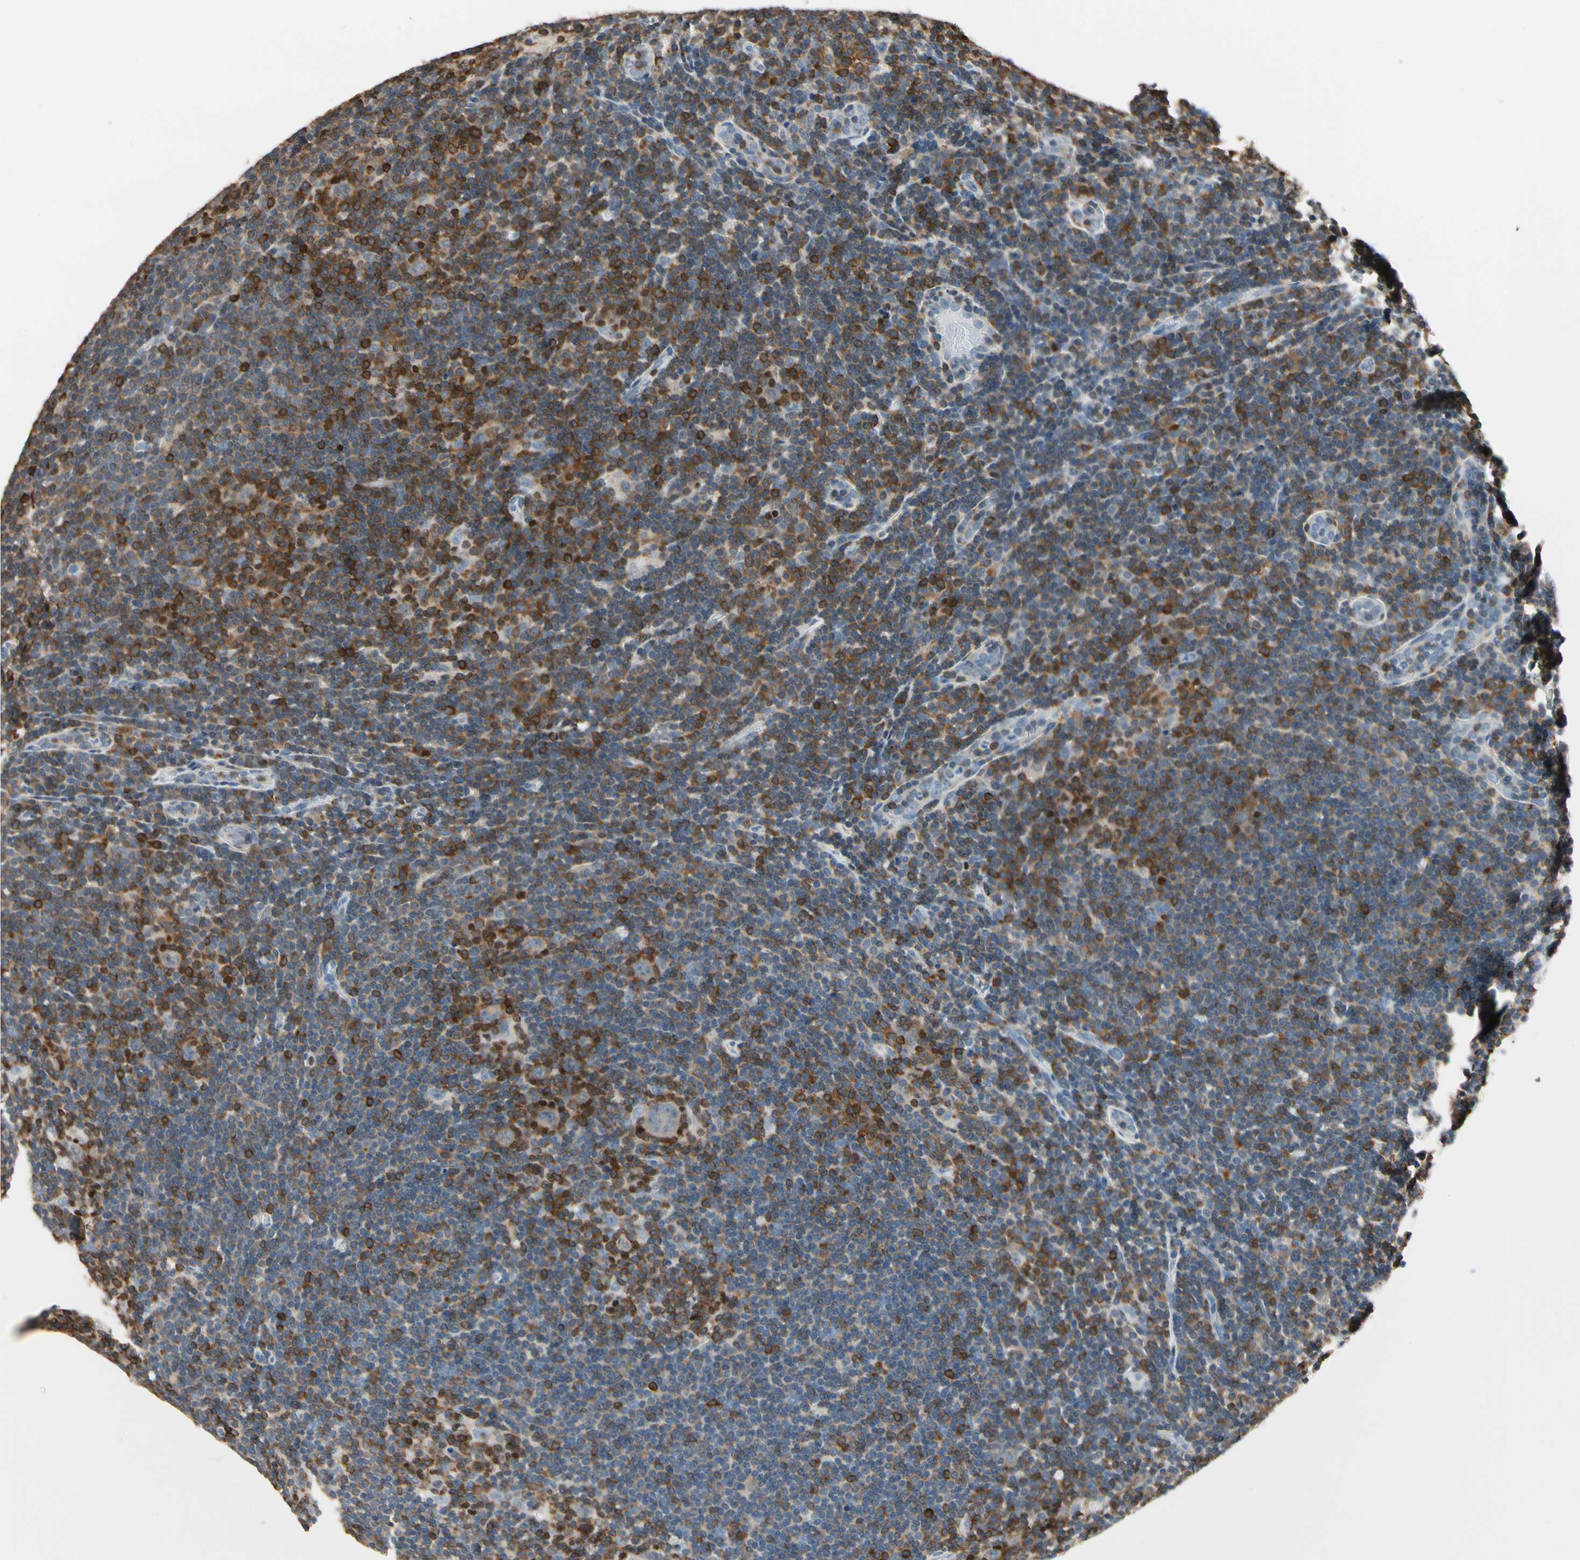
{"staining": {"intensity": "weak", "quantity": ">75%", "location": "cytoplasmic/membranous"}, "tissue": "lymphoma", "cell_type": "Tumor cells", "image_type": "cancer", "snomed": [{"axis": "morphology", "description": "Hodgkin's disease, NOS"}, {"axis": "topography", "description": "Lymph node"}], "caption": "Tumor cells reveal low levels of weak cytoplasmic/membranous staining in about >75% of cells in human Hodgkin's disease. Ihc stains the protein of interest in brown and the nuclei are stained blue.", "gene": "NFATC2", "patient": {"sex": "female", "age": 57}}